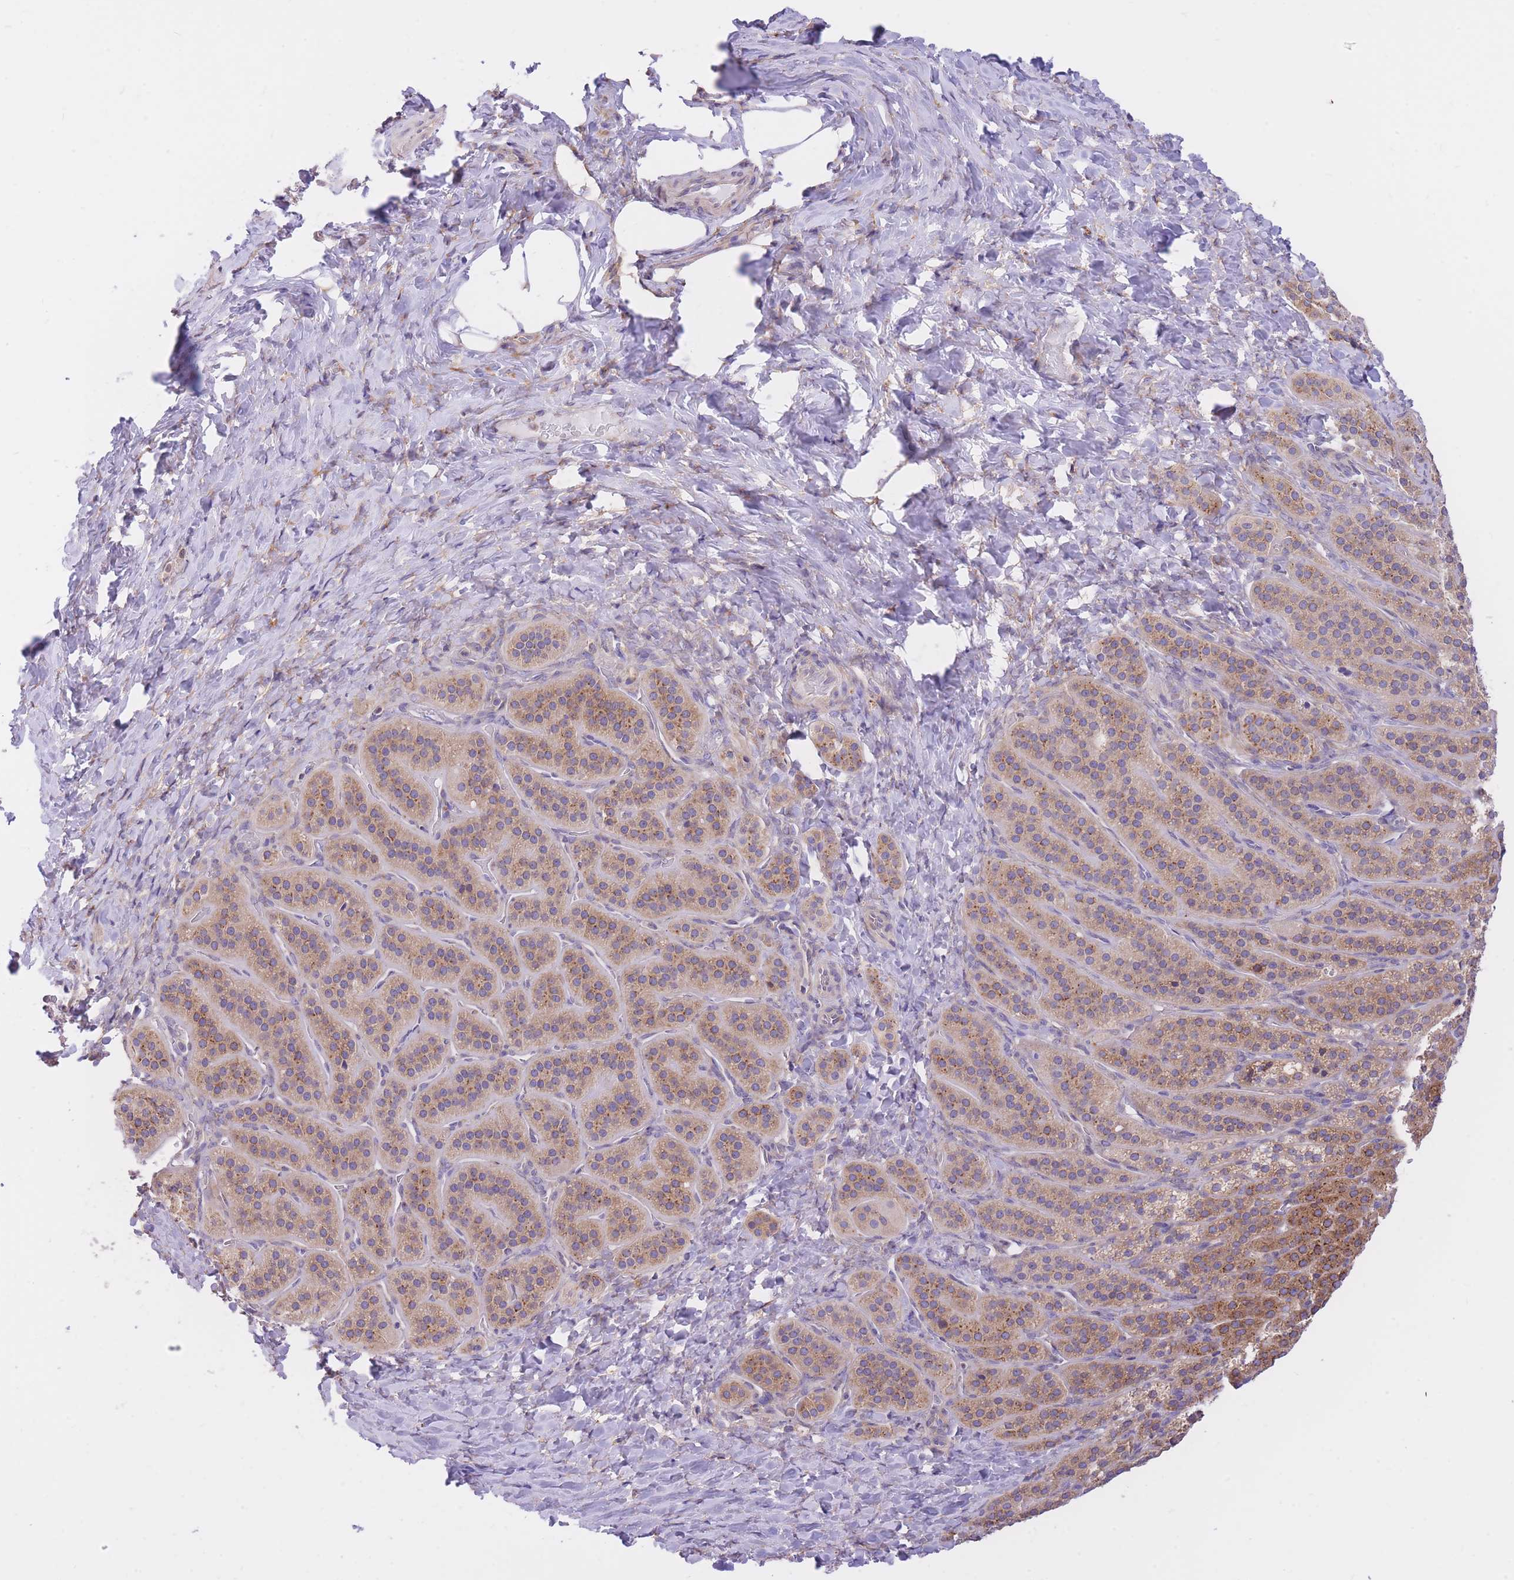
{"staining": {"intensity": "weak", "quantity": "25%-75%", "location": "cytoplasmic/membranous"}, "tissue": "adrenal gland", "cell_type": "Glandular cells", "image_type": "normal", "snomed": [{"axis": "morphology", "description": "Normal tissue, NOS"}, {"axis": "topography", "description": "Adrenal gland"}], "caption": "Protein expression analysis of unremarkable human adrenal gland reveals weak cytoplasmic/membranous positivity in approximately 25%-75% of glandular cells. (brown staining indicates protein expression, while blue staining denotes nuclei).", "gene": "GBP7", "patient": {"sex": "female", "age": 41}}